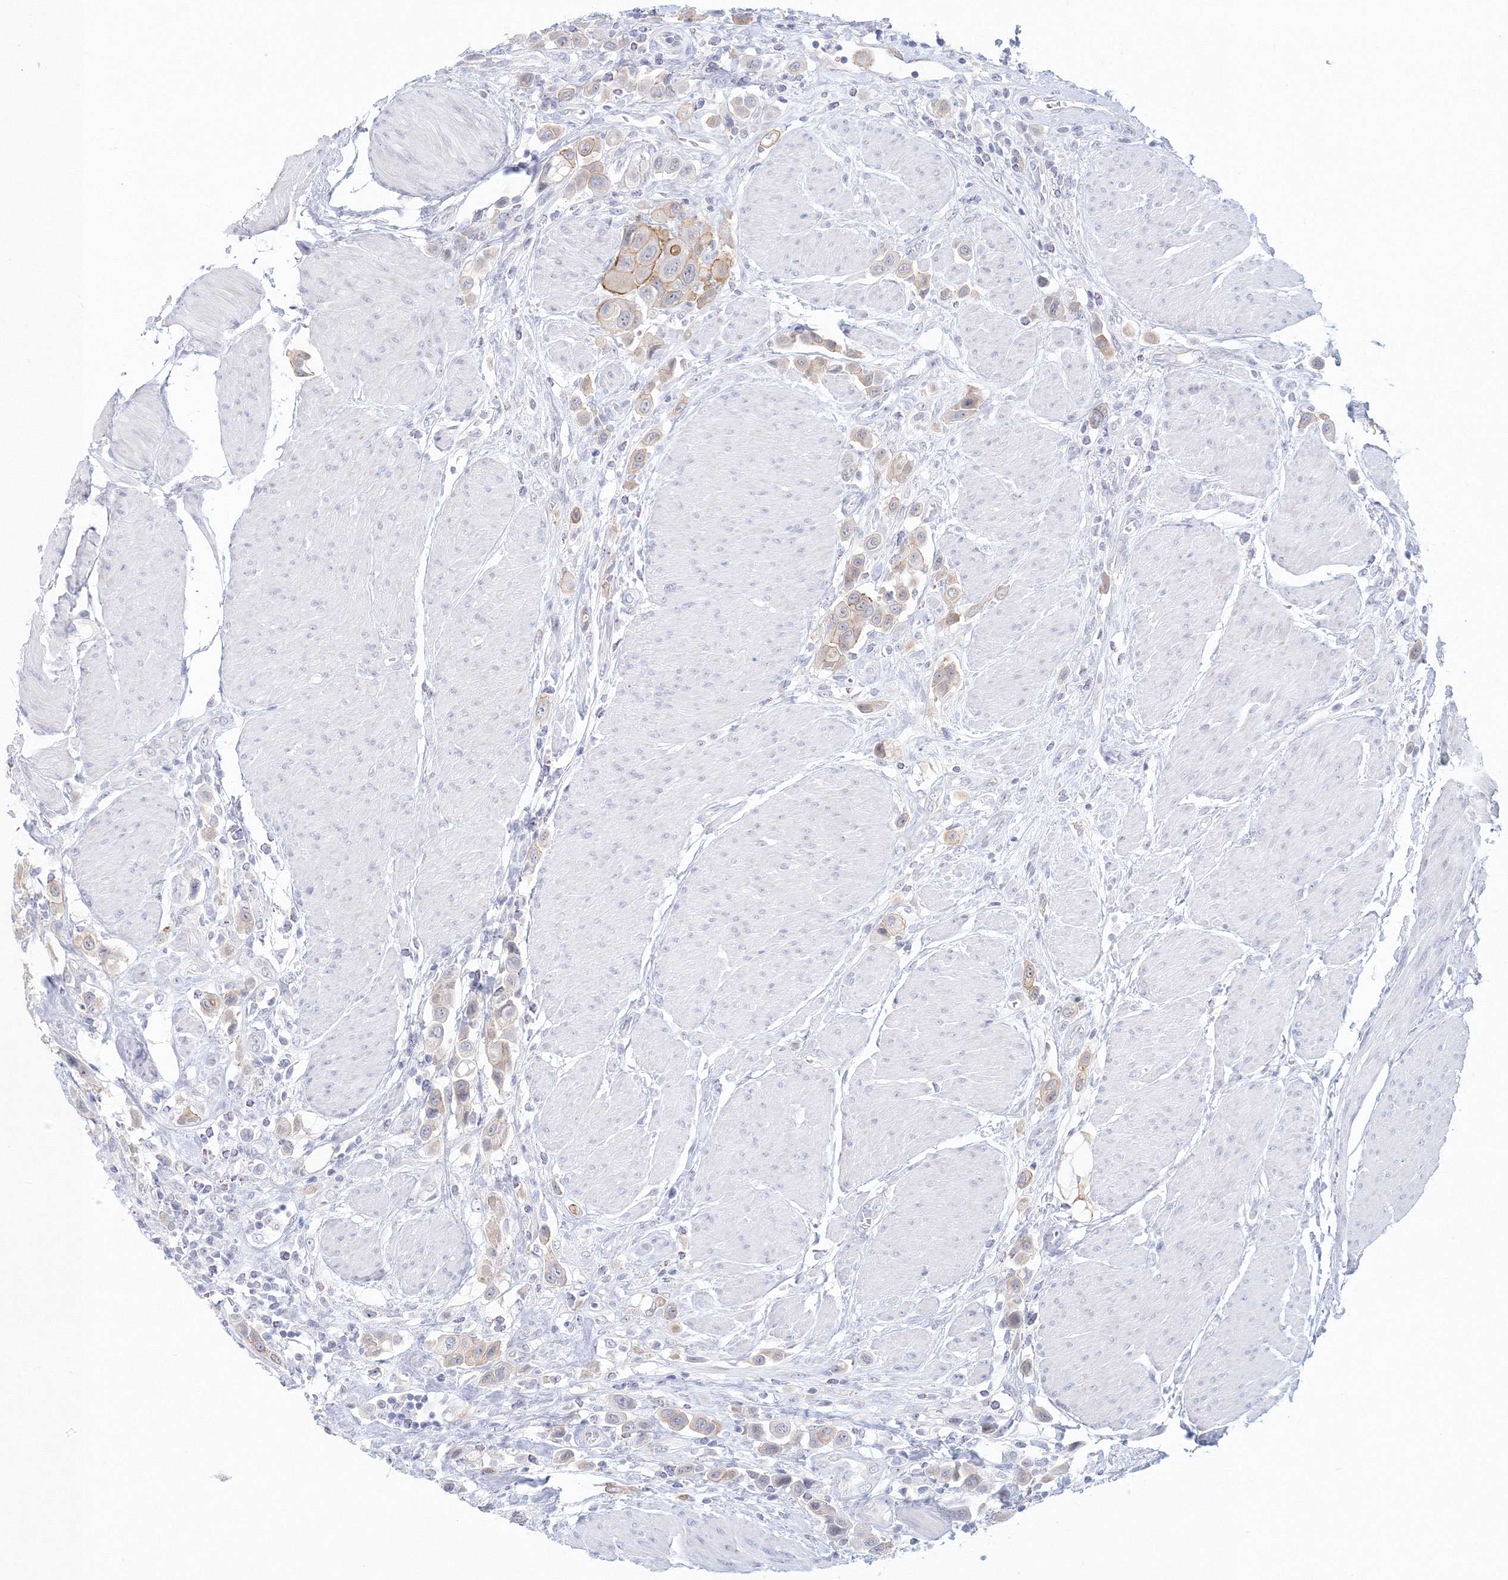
{"staining": {"intensity": "moderate", "quantity": "<25%", "location": "cytoplasmic/membranous"}, "tissue": "urothelial cancer", "cell_type": "Tumor cells", "image_type": "cancer", "snomed": [{"axis": "morphology", "description": "Urothelial carcinoma, High grade"}, {"axis": "topography", "description": "Urinary bladder"}], "caption": "A brown stain shows moderate cytoplasmic/membranous expression of a protein in human high-grade urothelial carcinoma tumor cells.", "gene": "VSIG1", "patient": {"sex": "male", "age": 50}}